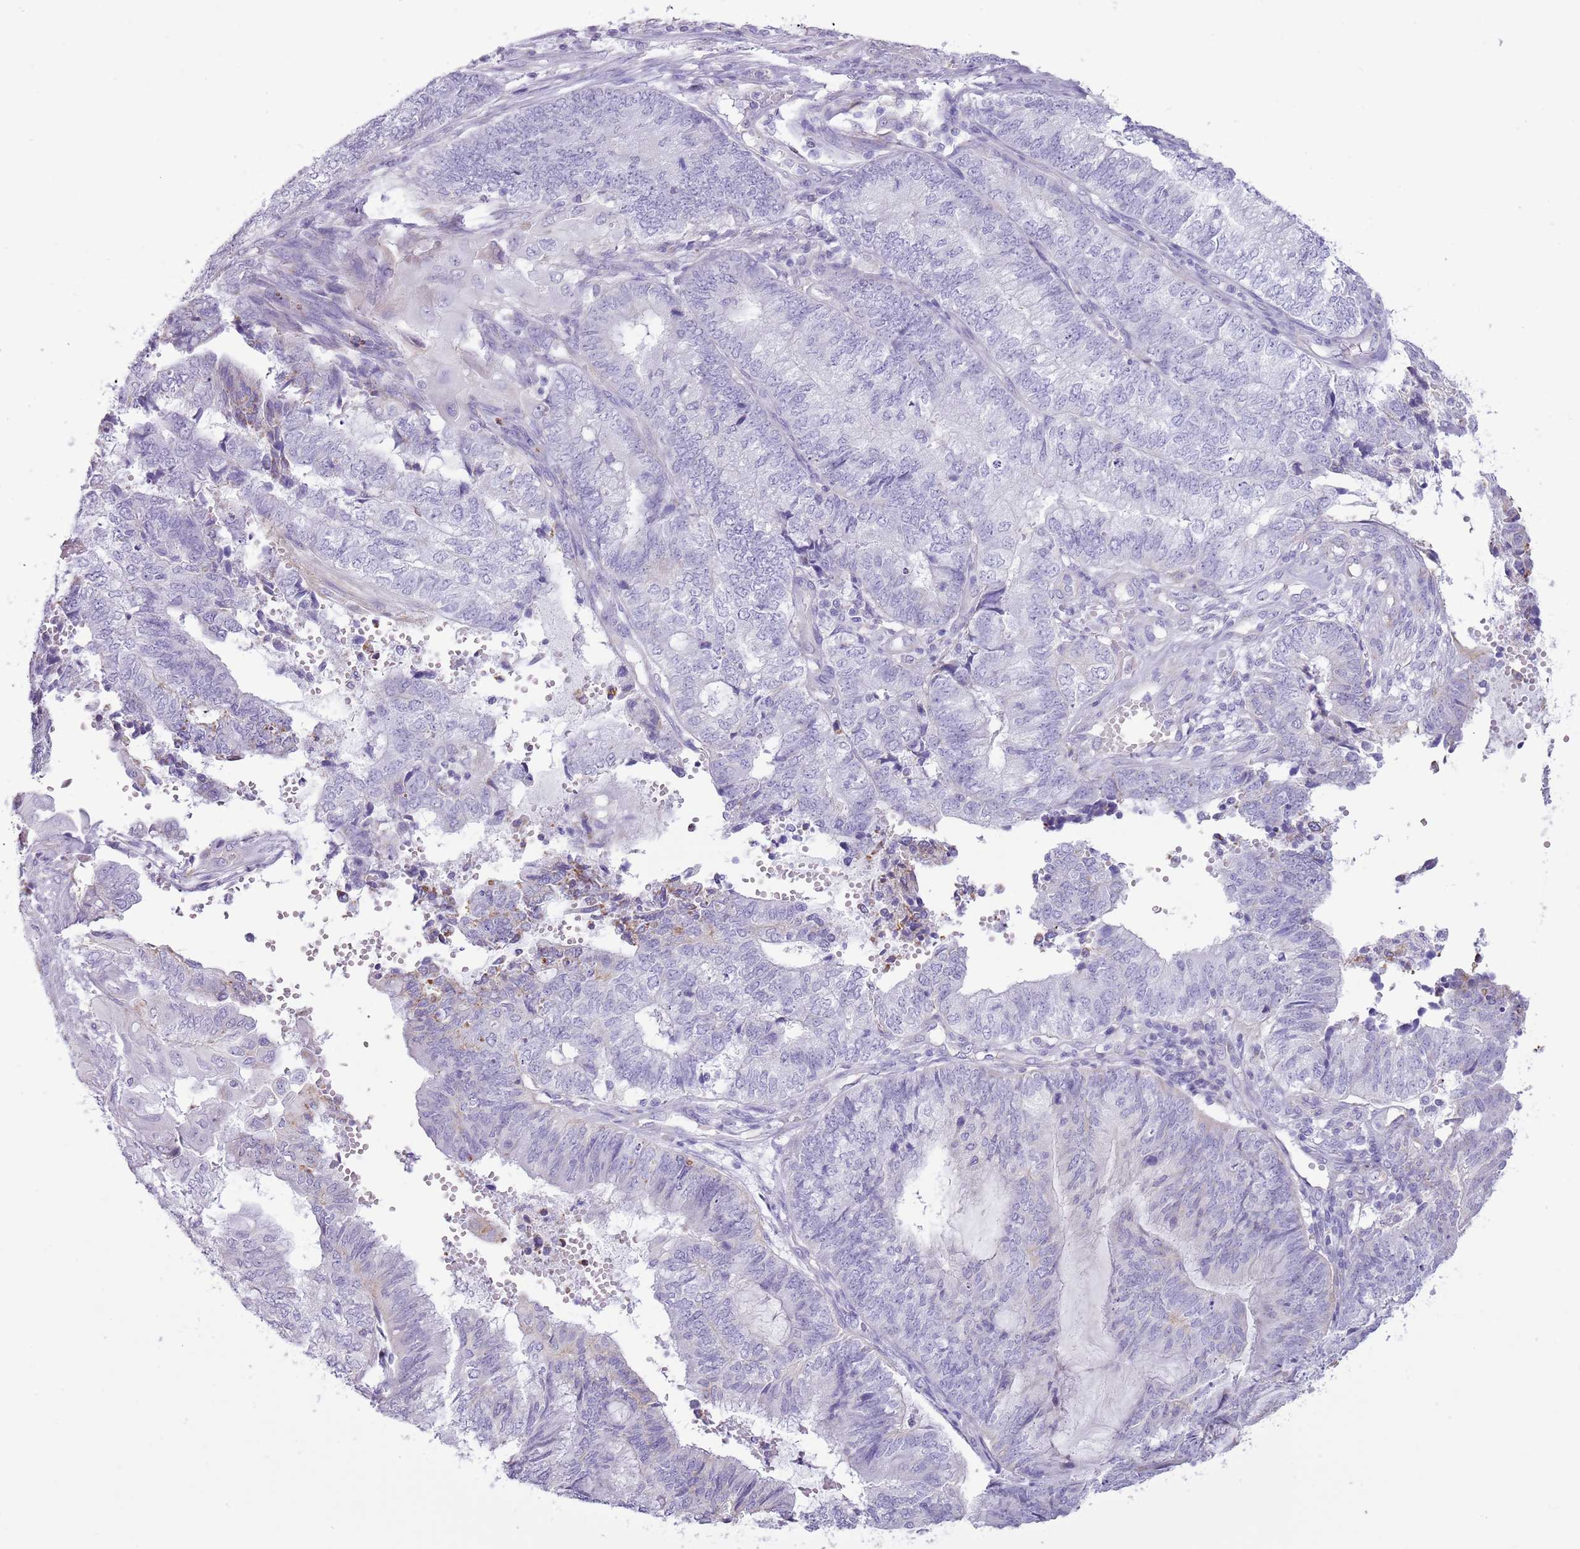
{"staining": {"intensity": "negative", "quantity": "none", "location": "none"}, "tissue": "endometrial cancer", "cell_type": "Tumor cells", "image_type": "cancer", "snomed": [{"axis": "morphology", "description": "Adenocarcinoma, NOS"}, {"axis": "topography", "description": "Uterus"}, {"axis": "topography", "description": "Endometrium"}], "caption": "IHC photomicrograph of human adenocarcinoma (endometrial) stained for a protein (brown), which shows no staining in tumor cells.", "gene": "SLC23A1", "patient": {"sex": "female", "age": 70}}